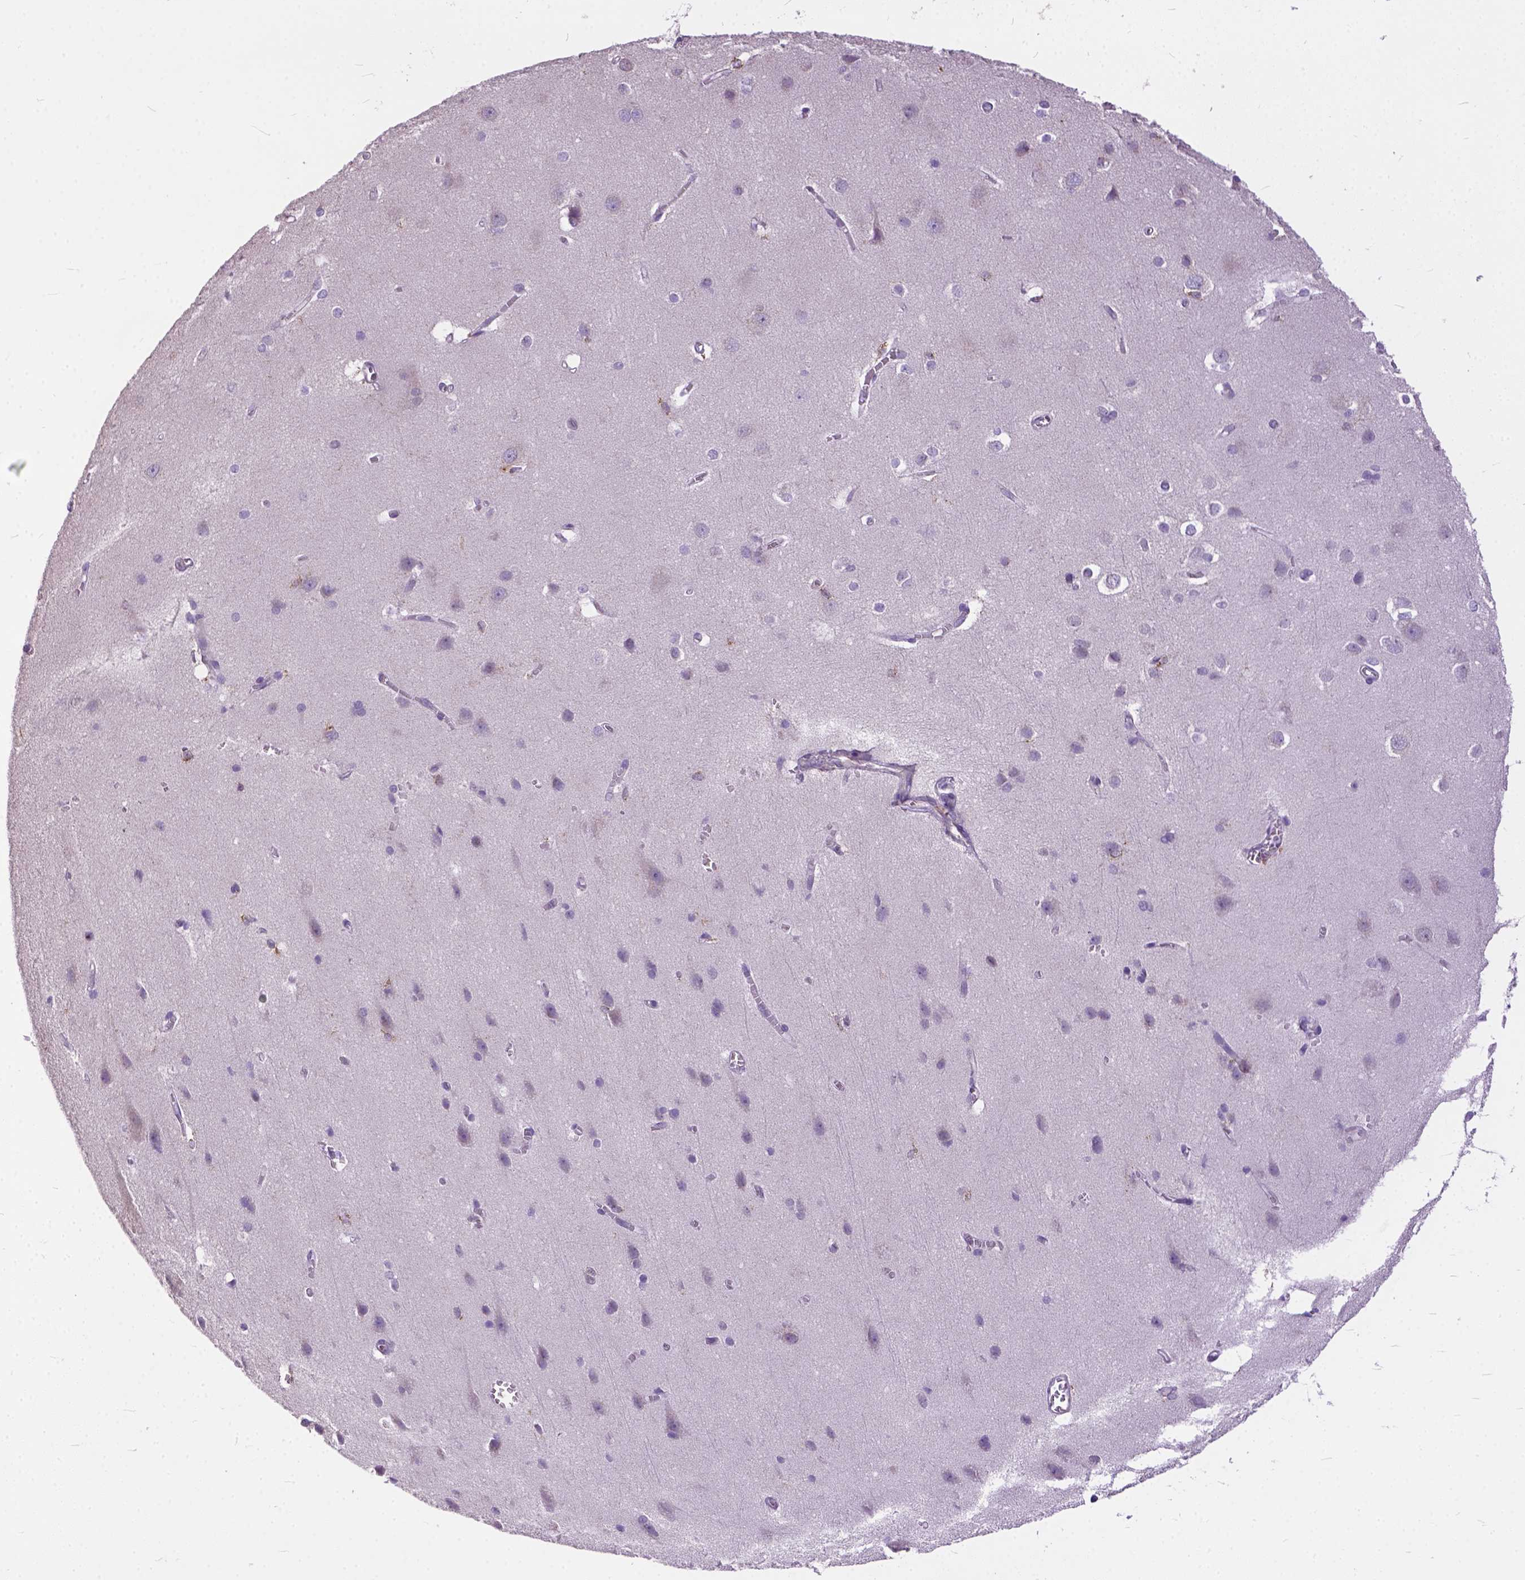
{"staining": {"intensity": "weak", "quantity": "<25%", "location": "cytoplasmic/membranous"}, "tissue": "cerebral cortex", "cell_type": "Endothelial cells", "image_type": "normal", "snomed": [{"axis": "morphology", "description": "Normal tissue, NOS"}, {"axis": "topography", "description": "Cerebral cortex"}], "caption": "Immunohistochemistry histopathology image of unremarkable cerebral cortex: cerebral cortex stained with DAB (3,3'-diaminobenzidine) demonstrates no significant protein expression in endothelial cells.", "gene": "BANF2", "patient": {"sex": "male", "age": 37}}